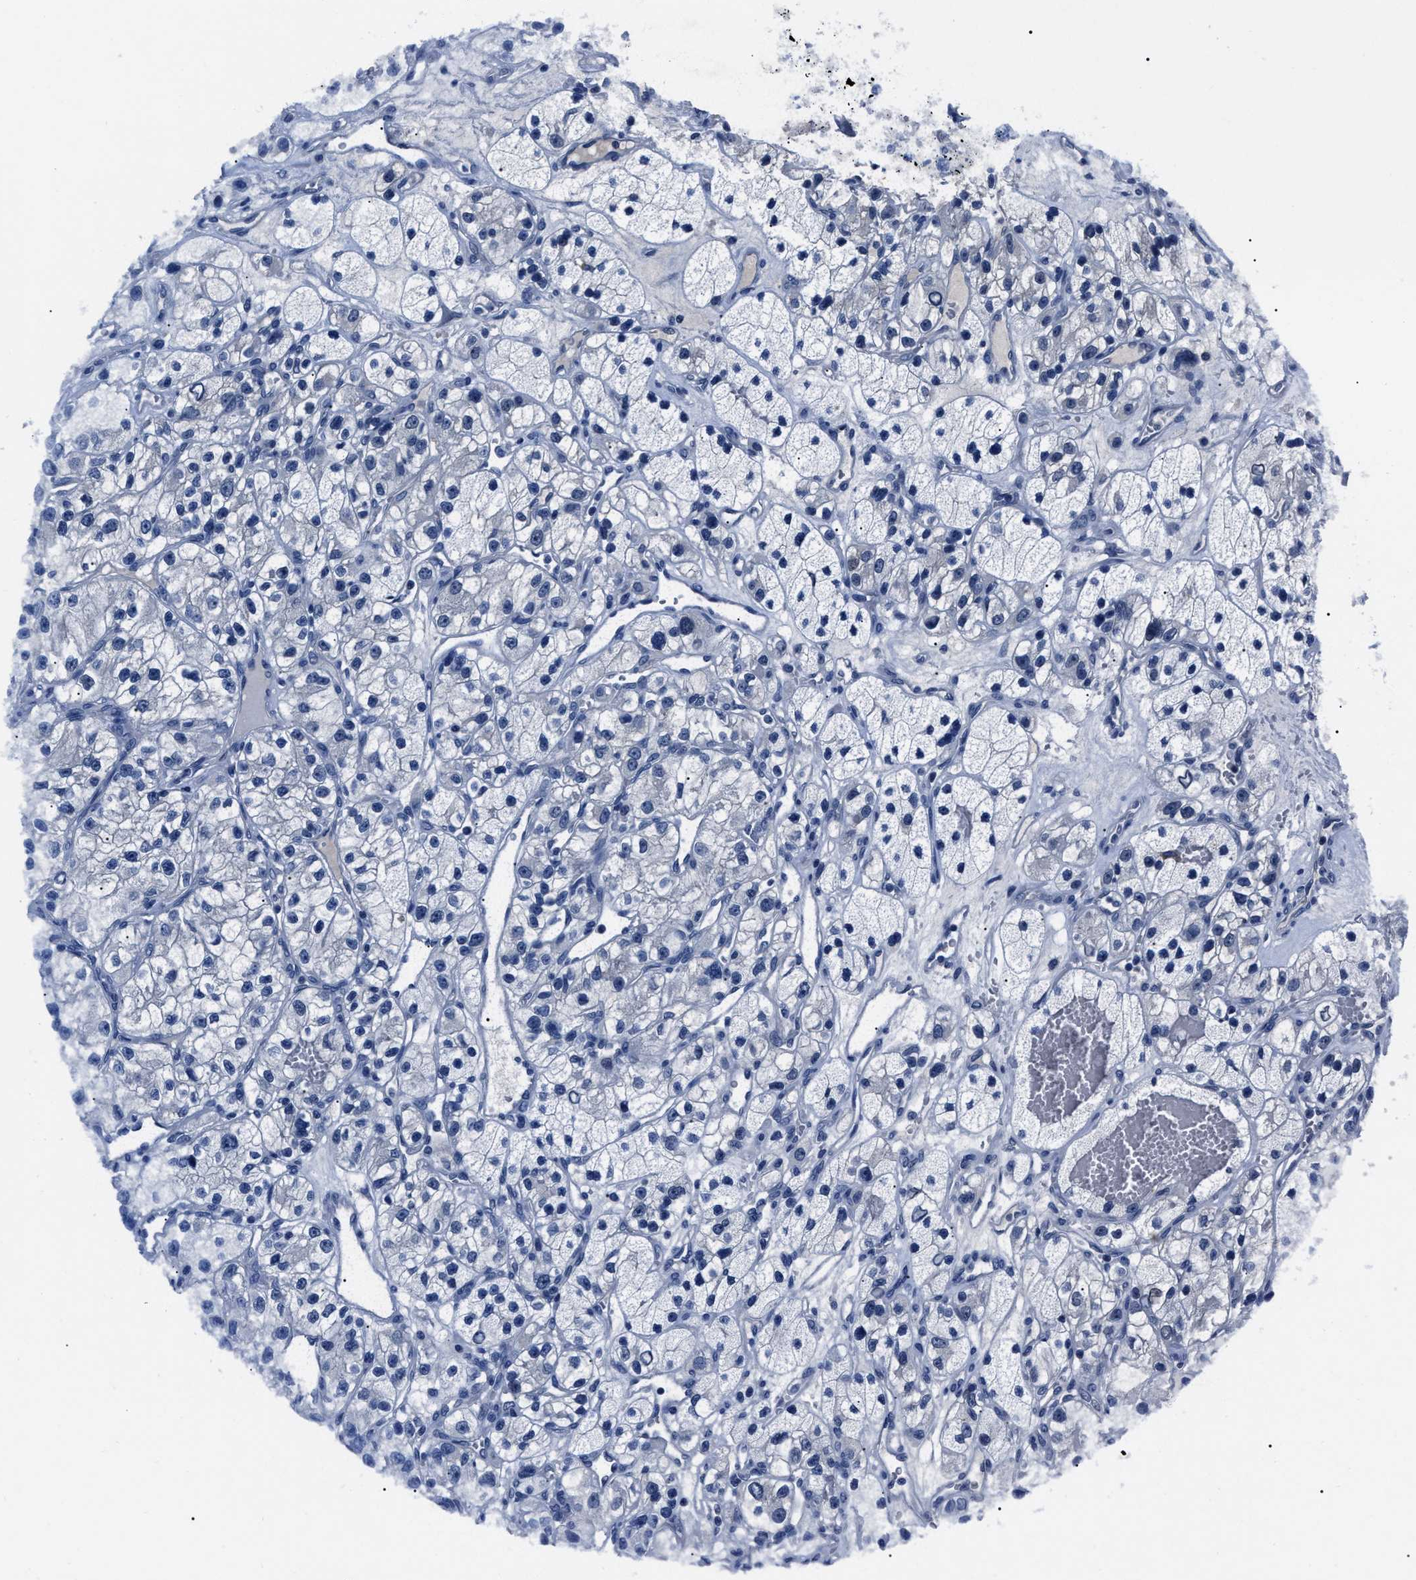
{"staining": {"intensity": "negative", "quantity": "none", "location": "none"}, "tissue": "renal cancer", "cell_type": "Tumor cells", "image_type": "cancer", "snomed": [{"axis": "morphology", "description": "Adenocarcinoma, NOS"}, {"axis": "topography", "description": "Kidney"}], "caption": "IHC of renal cancer demonstrates no positivity in tumor cells.", "gene": "LRWD1", "patient": {"sex": "female", "age": 57}}